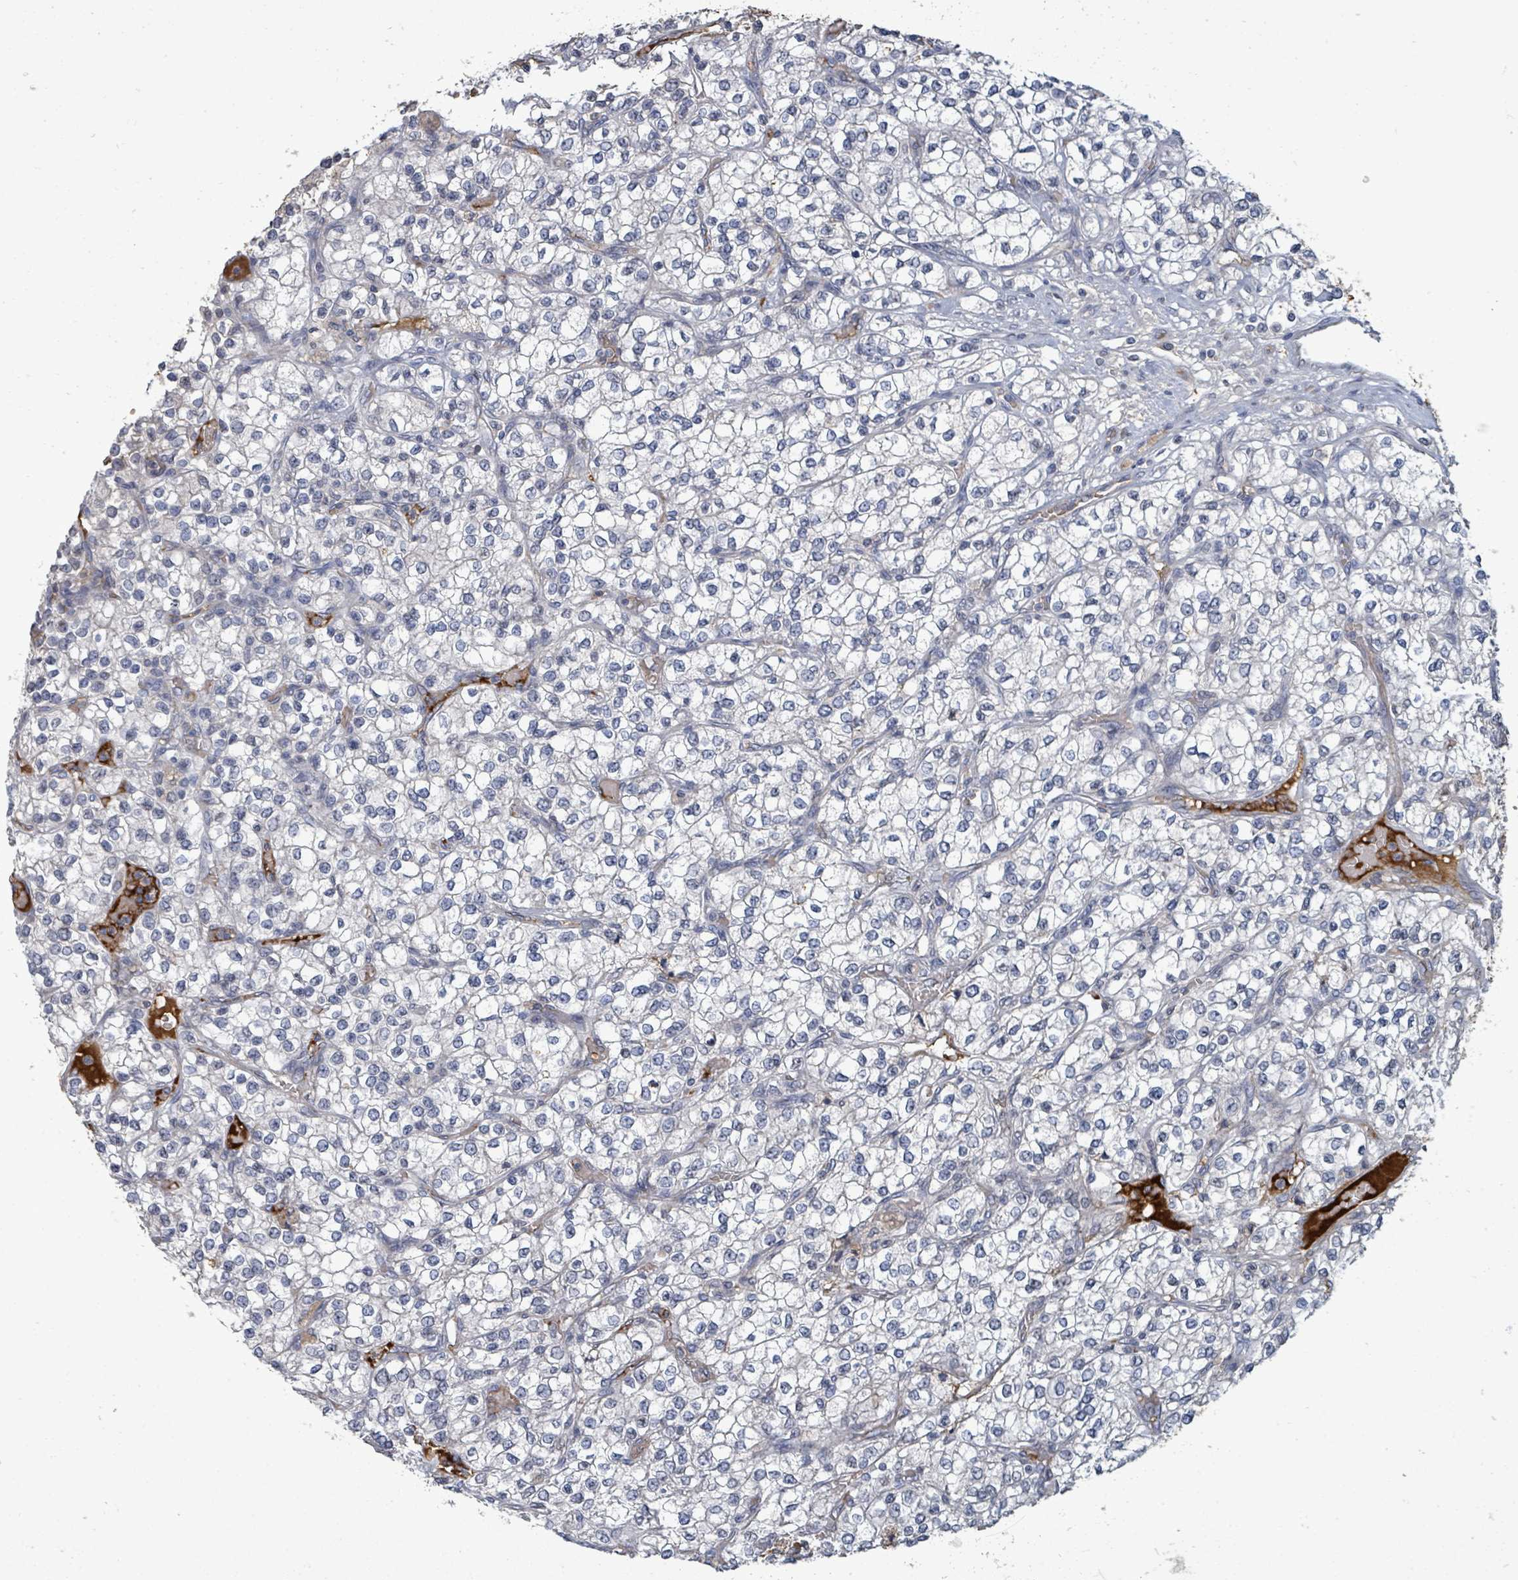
{"staining": {"intensity": "negative", "quantity": "none", "location": "none"}, "tissue": "renal cancer", "cell_type": "Tumor cells", "image_type": "cancer", "snomed": [{"axis": "morphology", "description": "Adenocarcinoma, NOS"}, {"axis": "topography", "description": "Kidney"}], "caption": "An immunohistochemistry micrograph of renal cancer is shown. There is no staining in tumor cells of renal cancer.", "gene": "GRM8", "patient": {"sex": "male", "age": 80}}